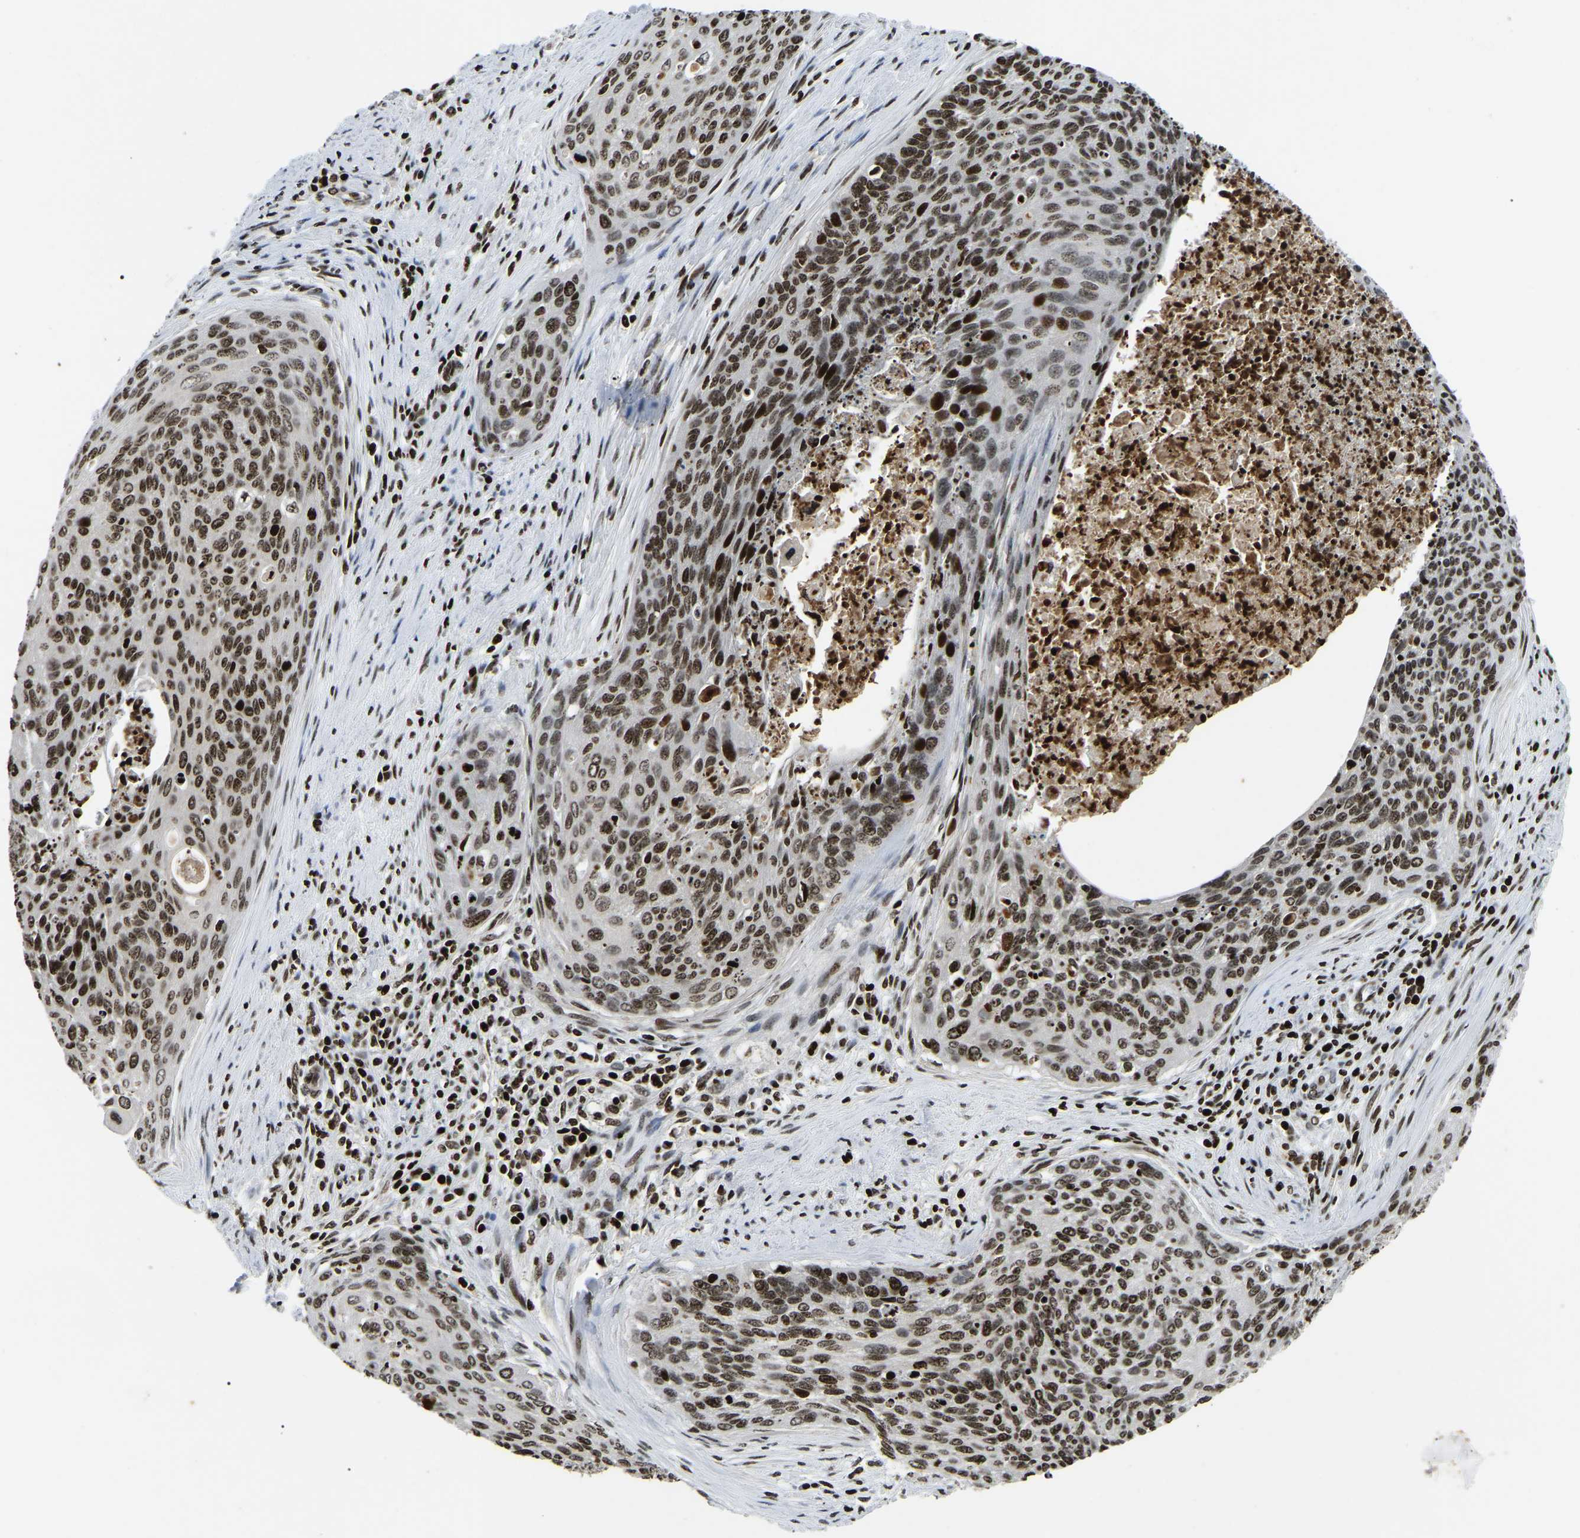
{"staining": {"intensity": "moderate", "quantity": ">75%", "location": "nuclear"}, "tissue": "cervical cancer", "cell_type": "Tumor cells", "image_type": "cancer", "snomed": [{"axis": "morphology", "description": "Squamous cell carcinoma, NOS"}, {"axis": "topography", "description": "Cervix"}], "caption": "Brown immunohistochemical staining in cervical squamous cell carcinoma shows moderate nuclear positivity in approximately >75% of tumor cells.", "gene": "LRRC61", "patient": {"sex": "female", "age": 55}}